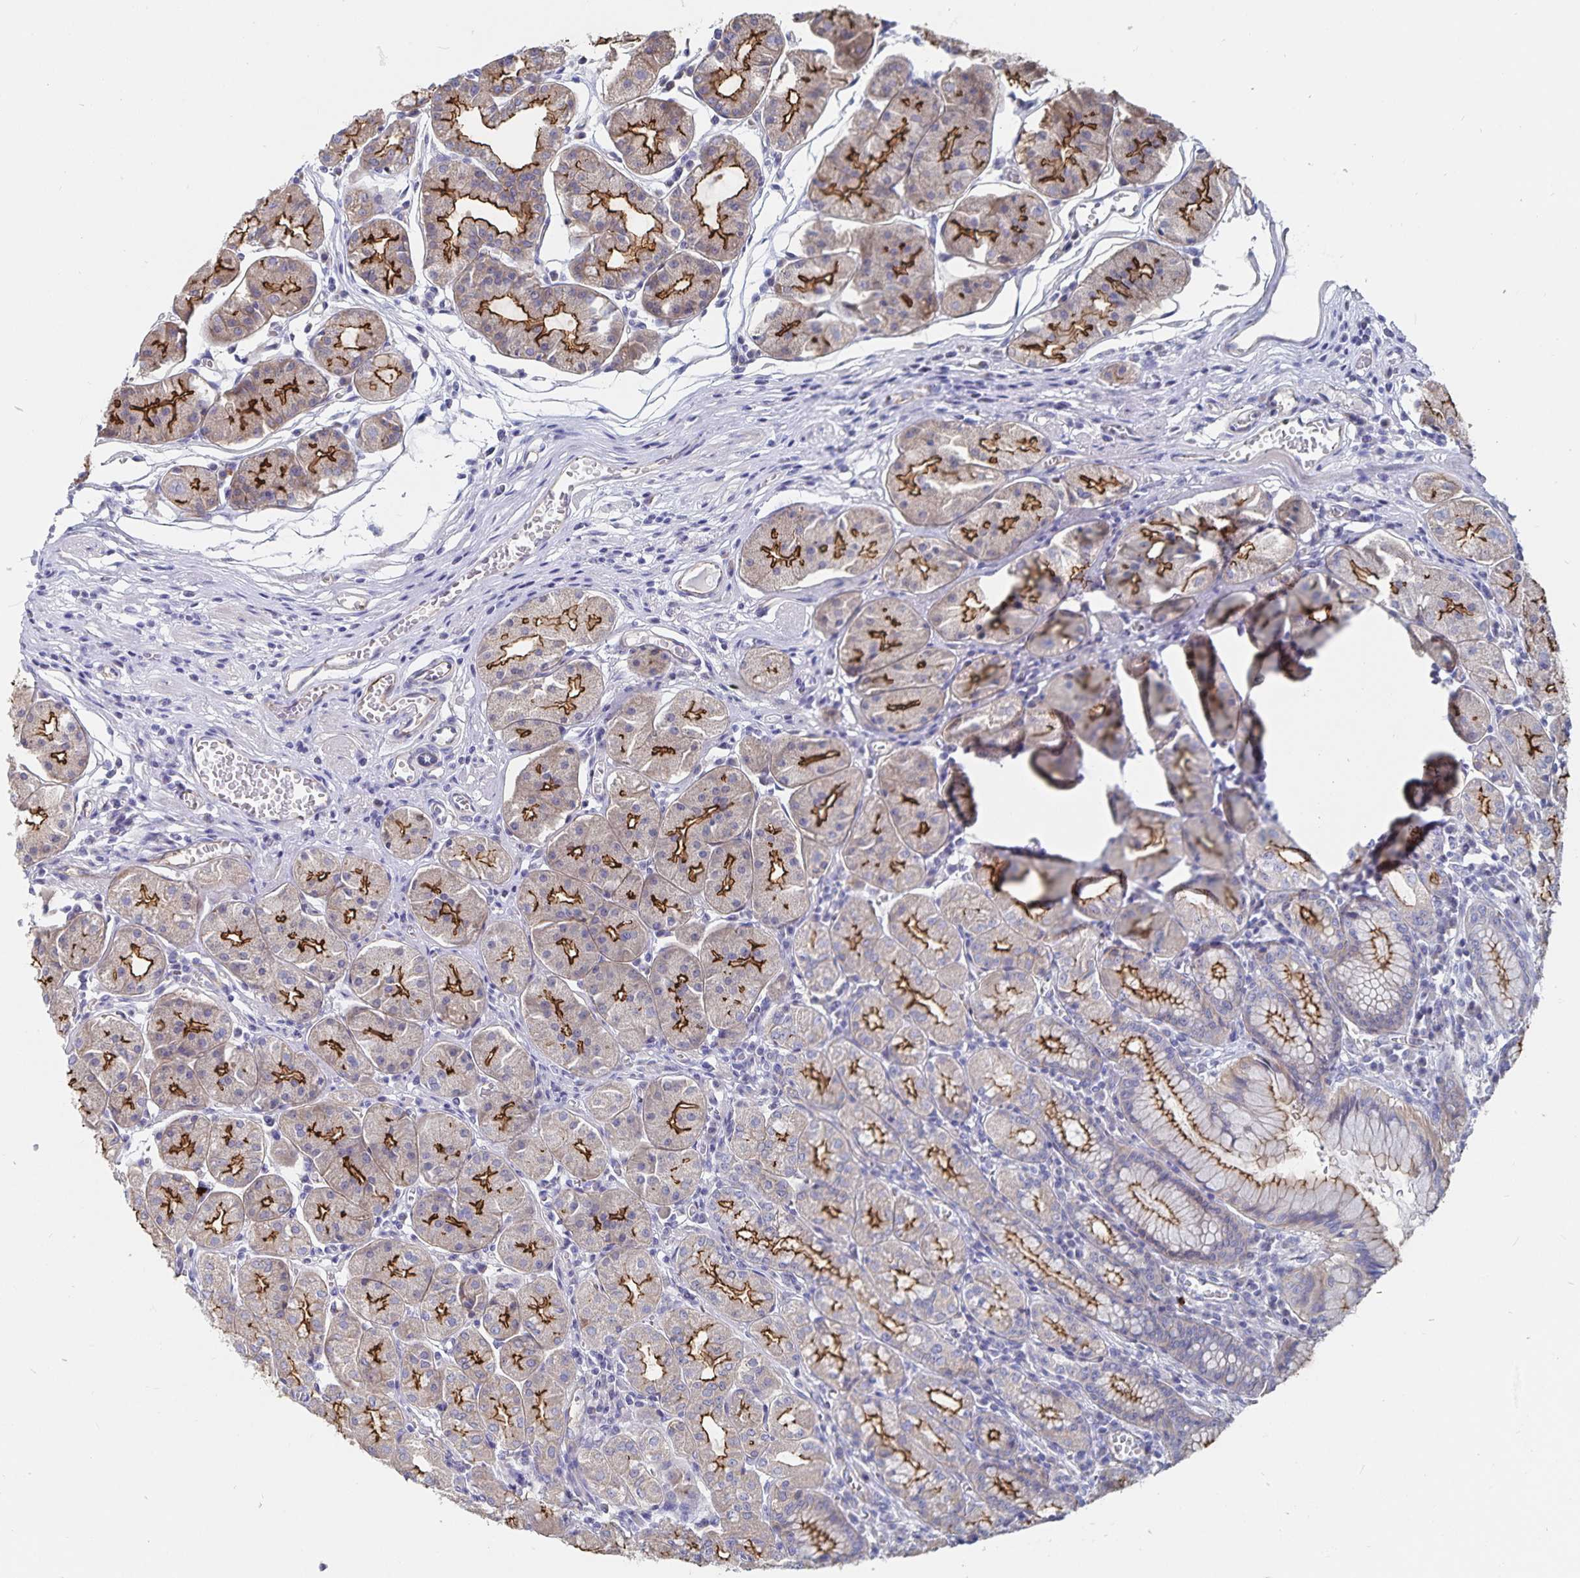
{"staining": {"intensity": "strong", "quantity": "25%-75%", "location": "cytoplasmic/membranous"}, "tissue": "stomach", "cell_type": "Glandular cells", "image_type": "normal", "snomed": [{"axis": "morphology", "description": "Normal tissue, NOS"}, {"axis": "topography", "description": "Stomach"}], "caption": "Stomach stained with a brown dye demonstrates strong cytoplasmic/membranous positive staining in about 25%-75% of glandular cells.", "gene": "SSTR1", "patient": {"sex": "male", "age": 55}}